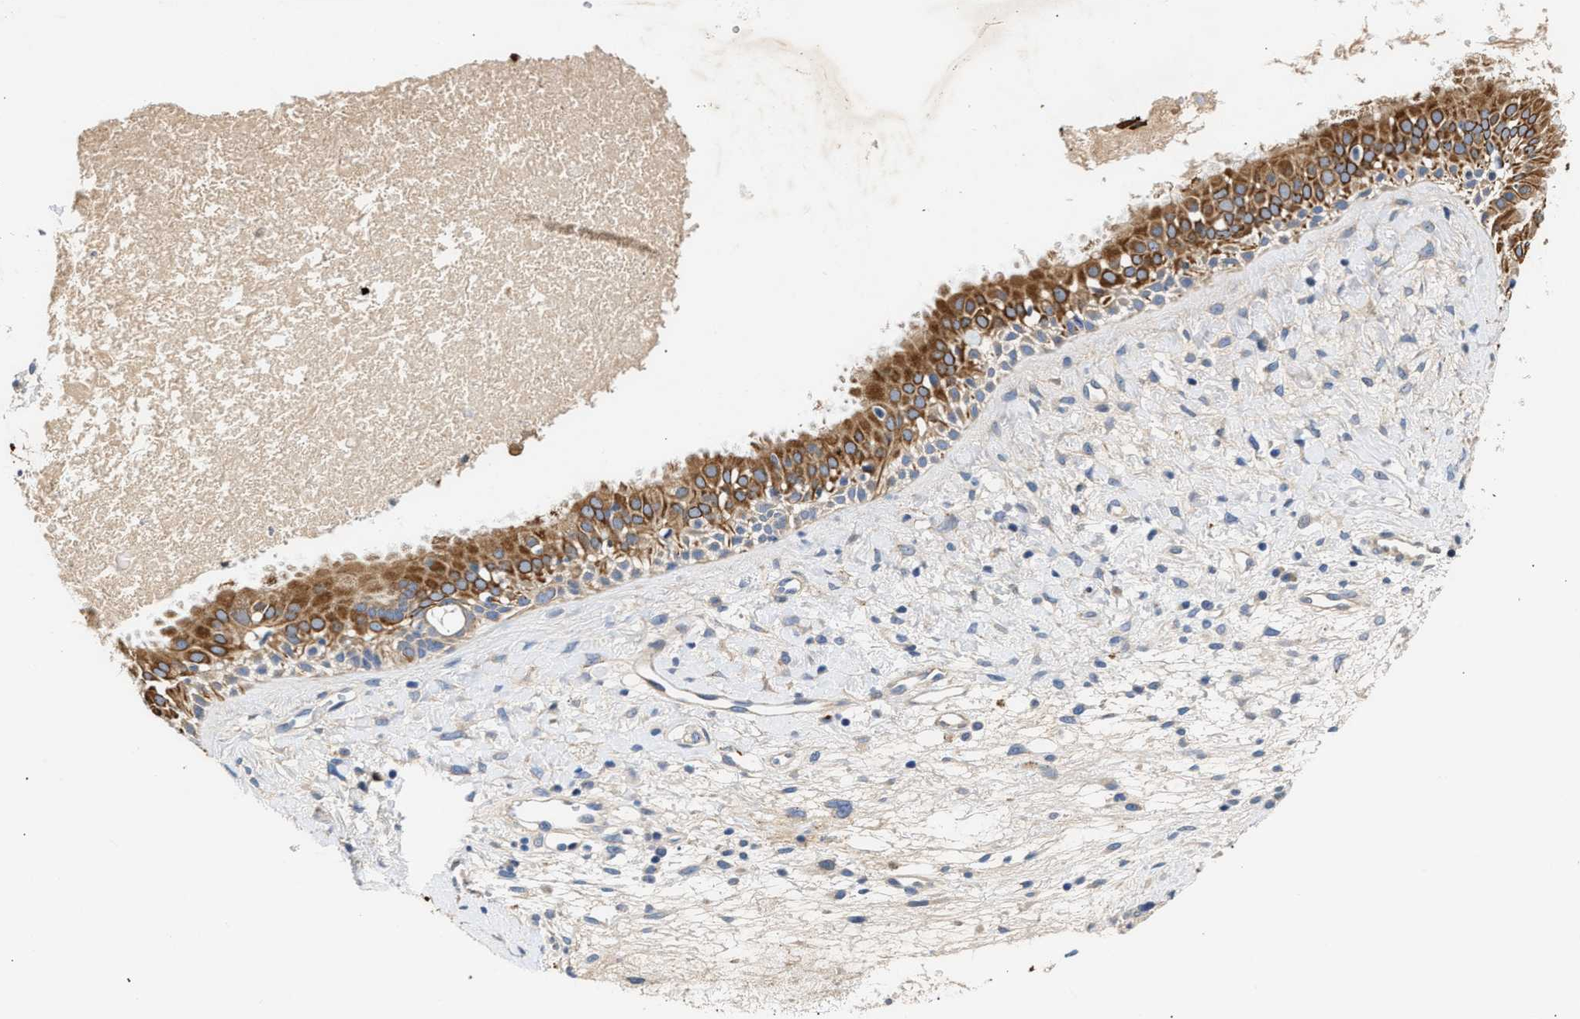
{"staining": {"intensity": "moderate", "quantity": ">75%", "location": "cytoplasmic/membranous"}, "tissue": "nasopharynx", "cell_type": "Respiratory epithelial cells", "image_type": "normal", "snomed": [{"axis": "morphology", "description": "Normal tissue, NOS"}, {"axis": "topography", "description": "Nasopharynx"}], "caption": "Immunohistochemistry micrograph of unremarkable nasopharynx: human nasopharynx stained using immunohistochemistry (IHC) displays medium levels of moderate protein expression localized specifically in the cytoplasmic/membranous of respiratory epithelial cells, appearing as a cytoplasmic/membranous brown color.", "gene": "CCDC146", "patient": {"sex": "male", "age": 22}}